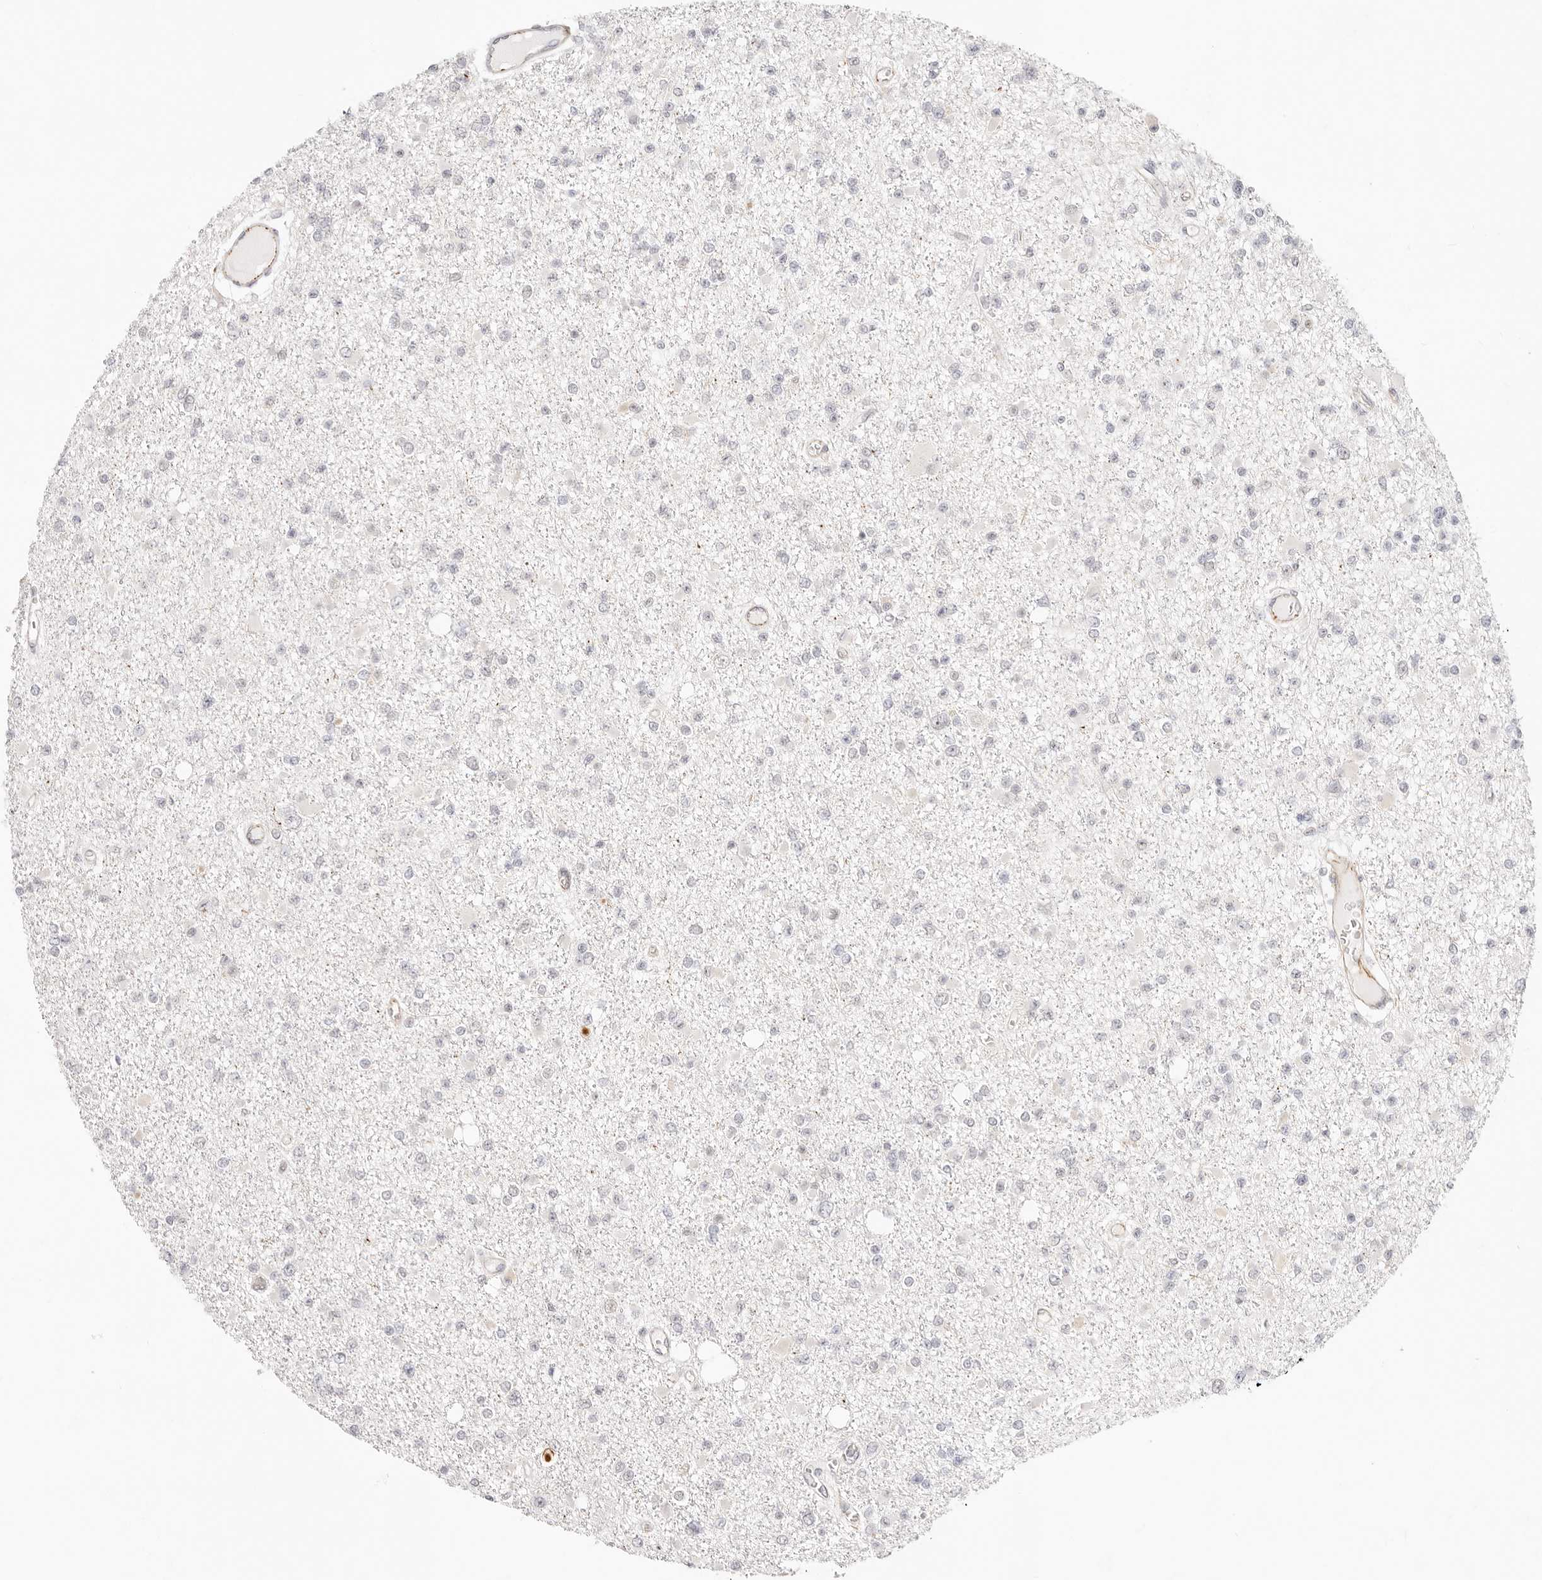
{"staining": {"intensity": "negative", "quantity": "none", "location": "none"}, "tissue": "glioma", "cell_type": "Tumor cells", "image_type": "cancer", "snomed": [{"axis": "morphology", "description": "Glioma, malignant, Low grade"}, {"axis": "topography", "description": "Brain"}], "caption": "A histopathology image of human glioma is negative for staining in tumor cells.", "gene": "ZC3H11A", "patient": {"sex": "female", "age": 22}}